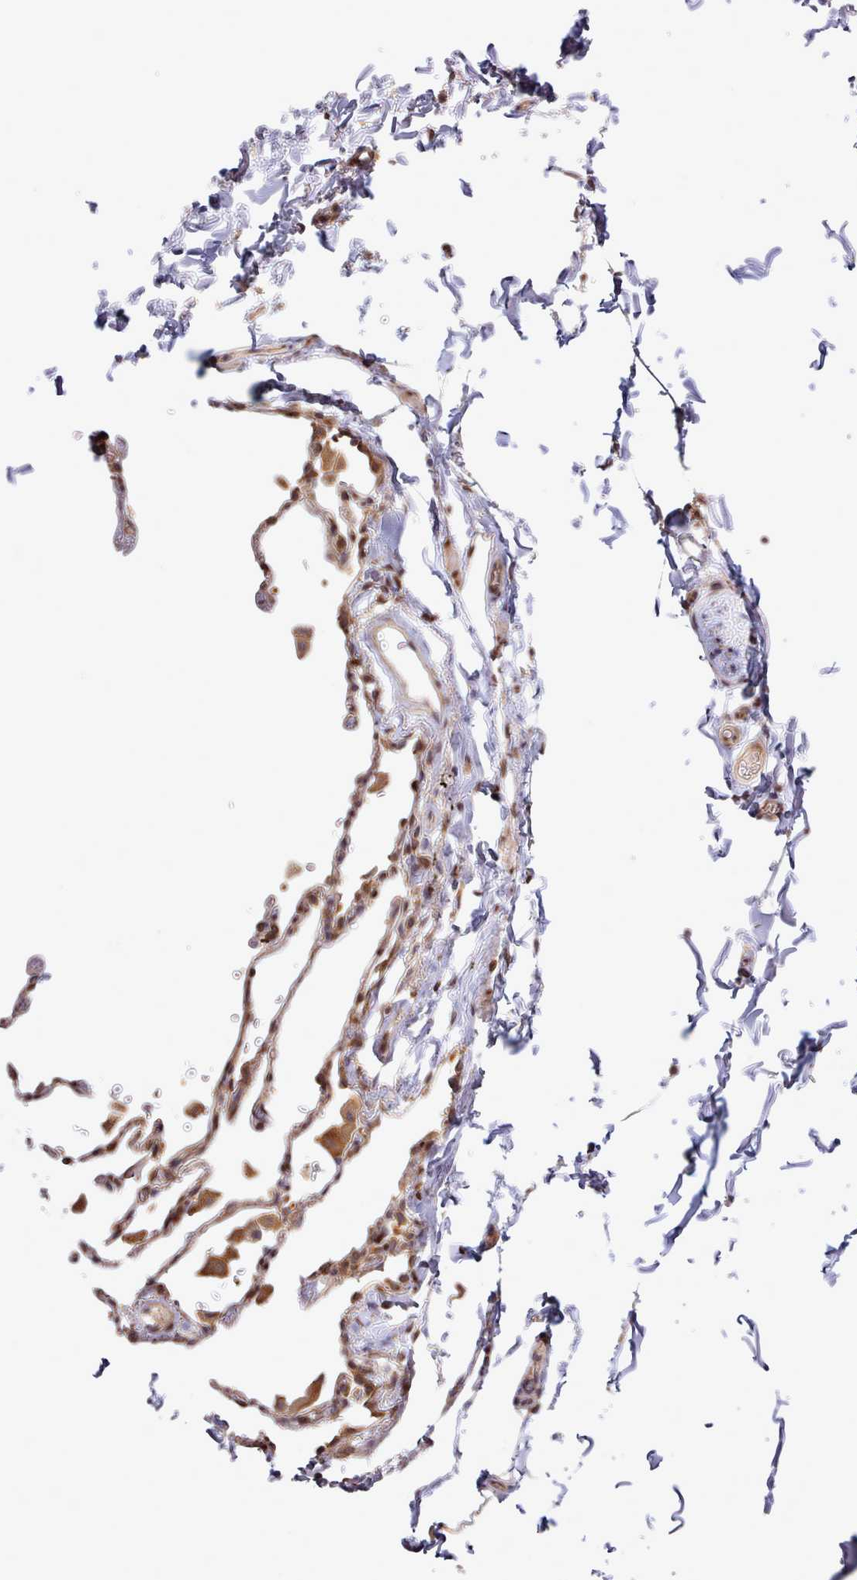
{"staining": {"intensity": "moderate", "quantity": ">75%", "location": "cytoplasmic/membranous,nuclear"}, "tissue": "bronchus", "cell_type": "Respiratory epithelial cells", "image_type": "normal", "snomed": [{"axis": "morphology", "description": "Normal tissue, NOS"}, {"axis": "morphology", "description": "Neoplasm, uncertain whether benign or malignant"}, {"axis": "topography", "description": "Bronchus"}, {"axis": "topography", "description": "Lung"}], "caption": "Brown immunohistochemical staining in benign bronchus shows moderate cytoplasmic/membranous,nuclear positivity in about >75% of respiratory epithelial cells.", "gene": "UBE2G1", "patient": {"sex": "male", "age": 55}}